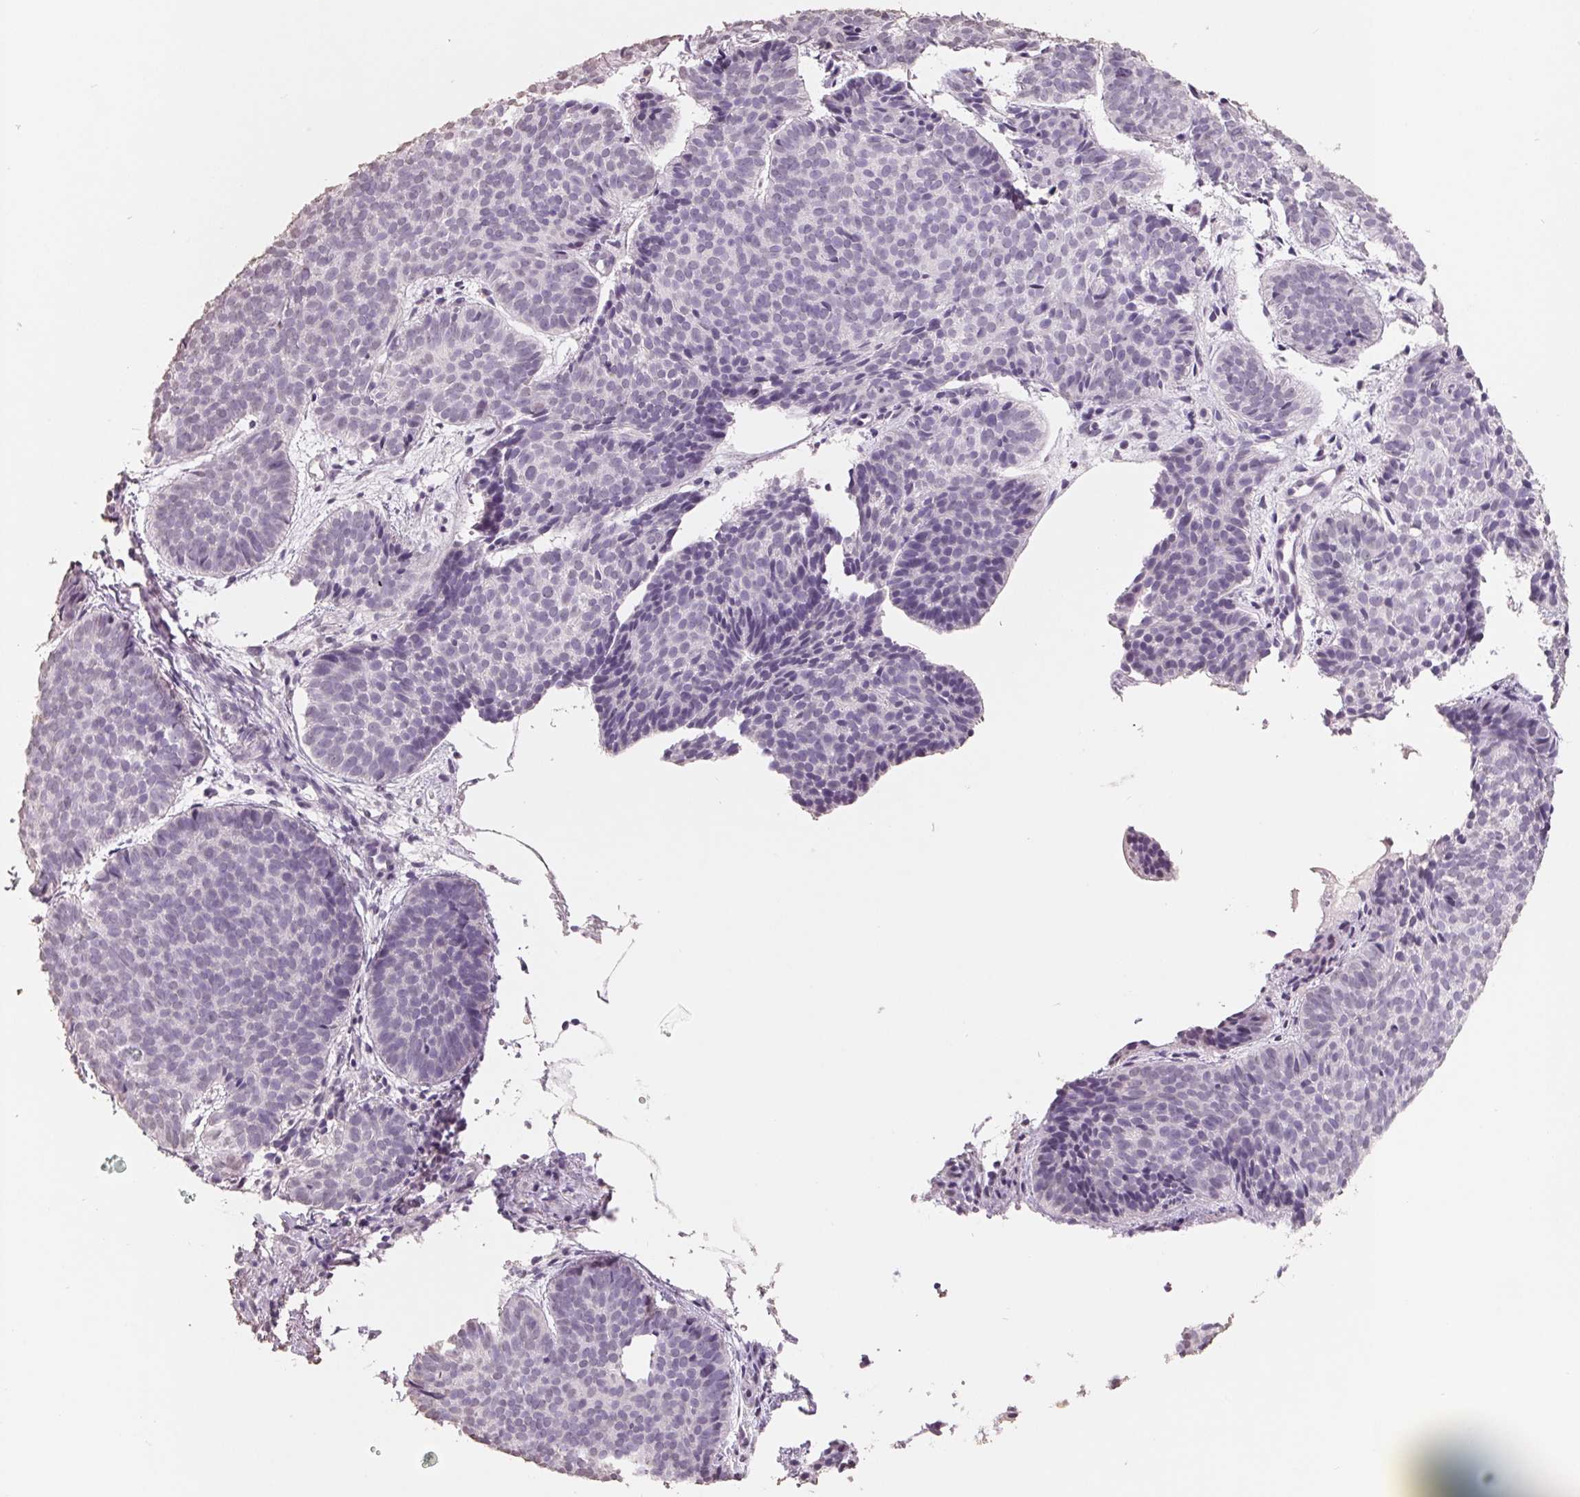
{"staining": {"intensity": "negative", "quantity": "none", "location": "none"}, "tissue": "skin cancer", "cell_type": "Tumor cells", "image_type": "cancer", "snomed": [{"axis": "morphology", "description": "Basal cell carcinoma"}, {"axis": "topography", "description": "Skin"}], "caption": "This is an immunohistochemistry (IHC) histopathology image of human skin cancer. There is no expression in tumor cells.", "gene": "FTCD", "patient": {"sex": "male", "age": 57}}